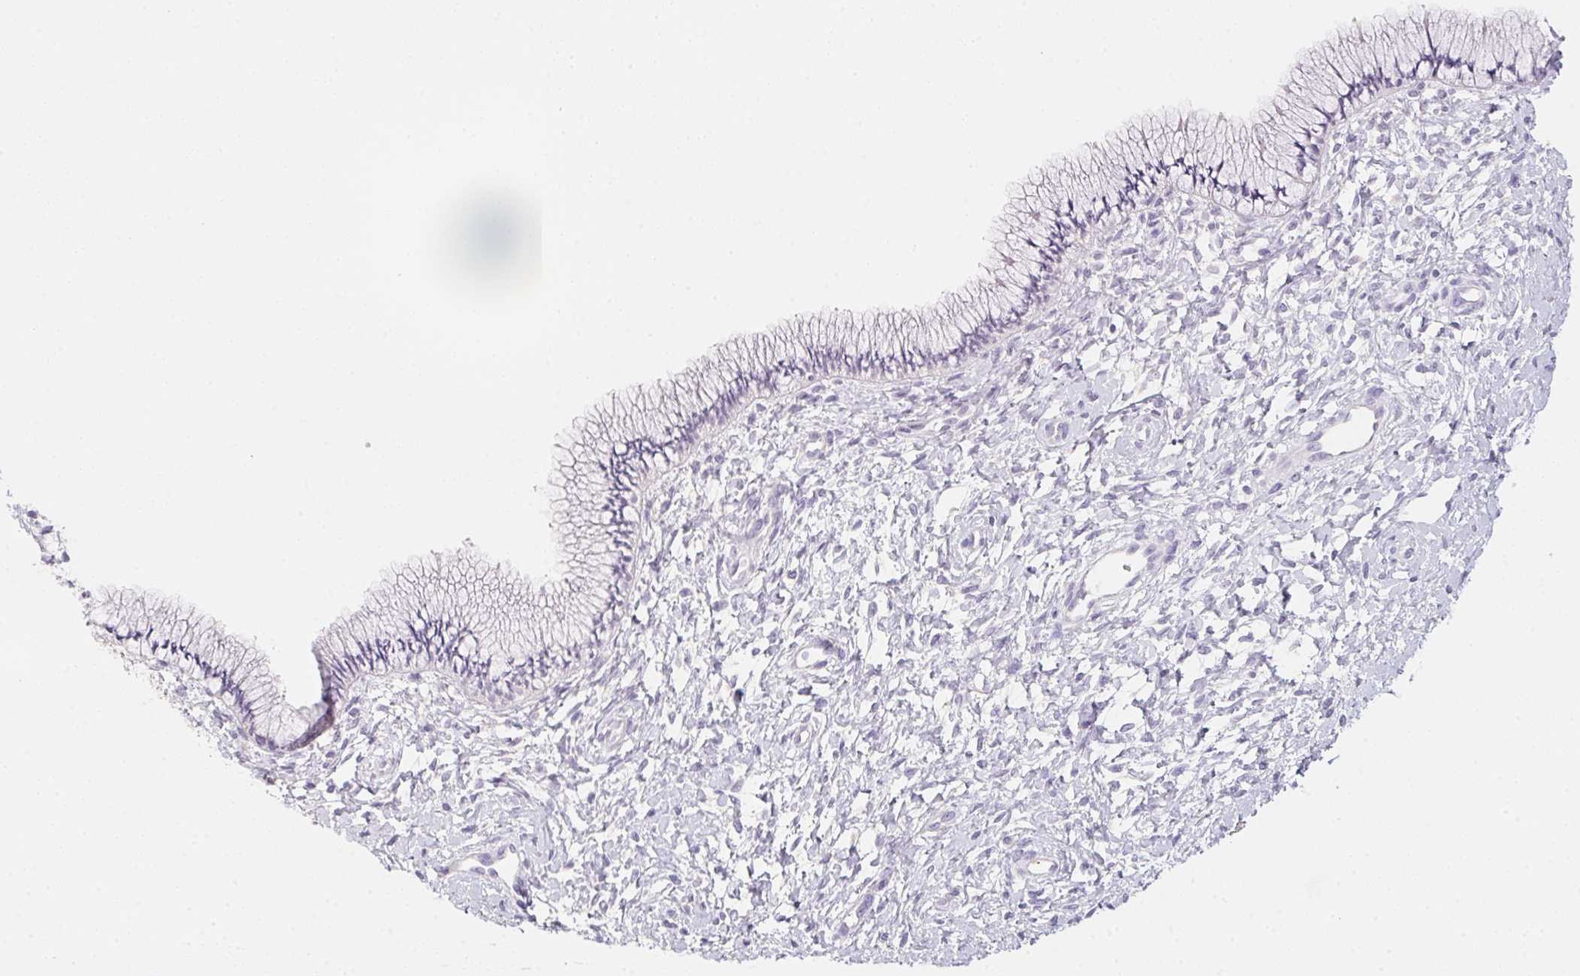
{"staining": {"intensity": "negative", "quantity": "none", "location": "none"}, "tissue": "cervix", "cell_type": "Glandular cells", "image_type": "normal", "snomed": [{"axis": "morphology", "description": "Normal tissue, NOS"}, {"axis": "topography", "description": "Cervix"}], "caption": "Immunohistochemistry of benign human cervix displays no positivity in glandular cells. The staining was performed using DAB (3,3'-diaminobenzidine) to visualize the protein expression in brown, while the nuclei were stained in blue with hematoxylin (Magnification: 20x).", "gene": "MYL4", "patient": {"sex": "female", "age": 37}}